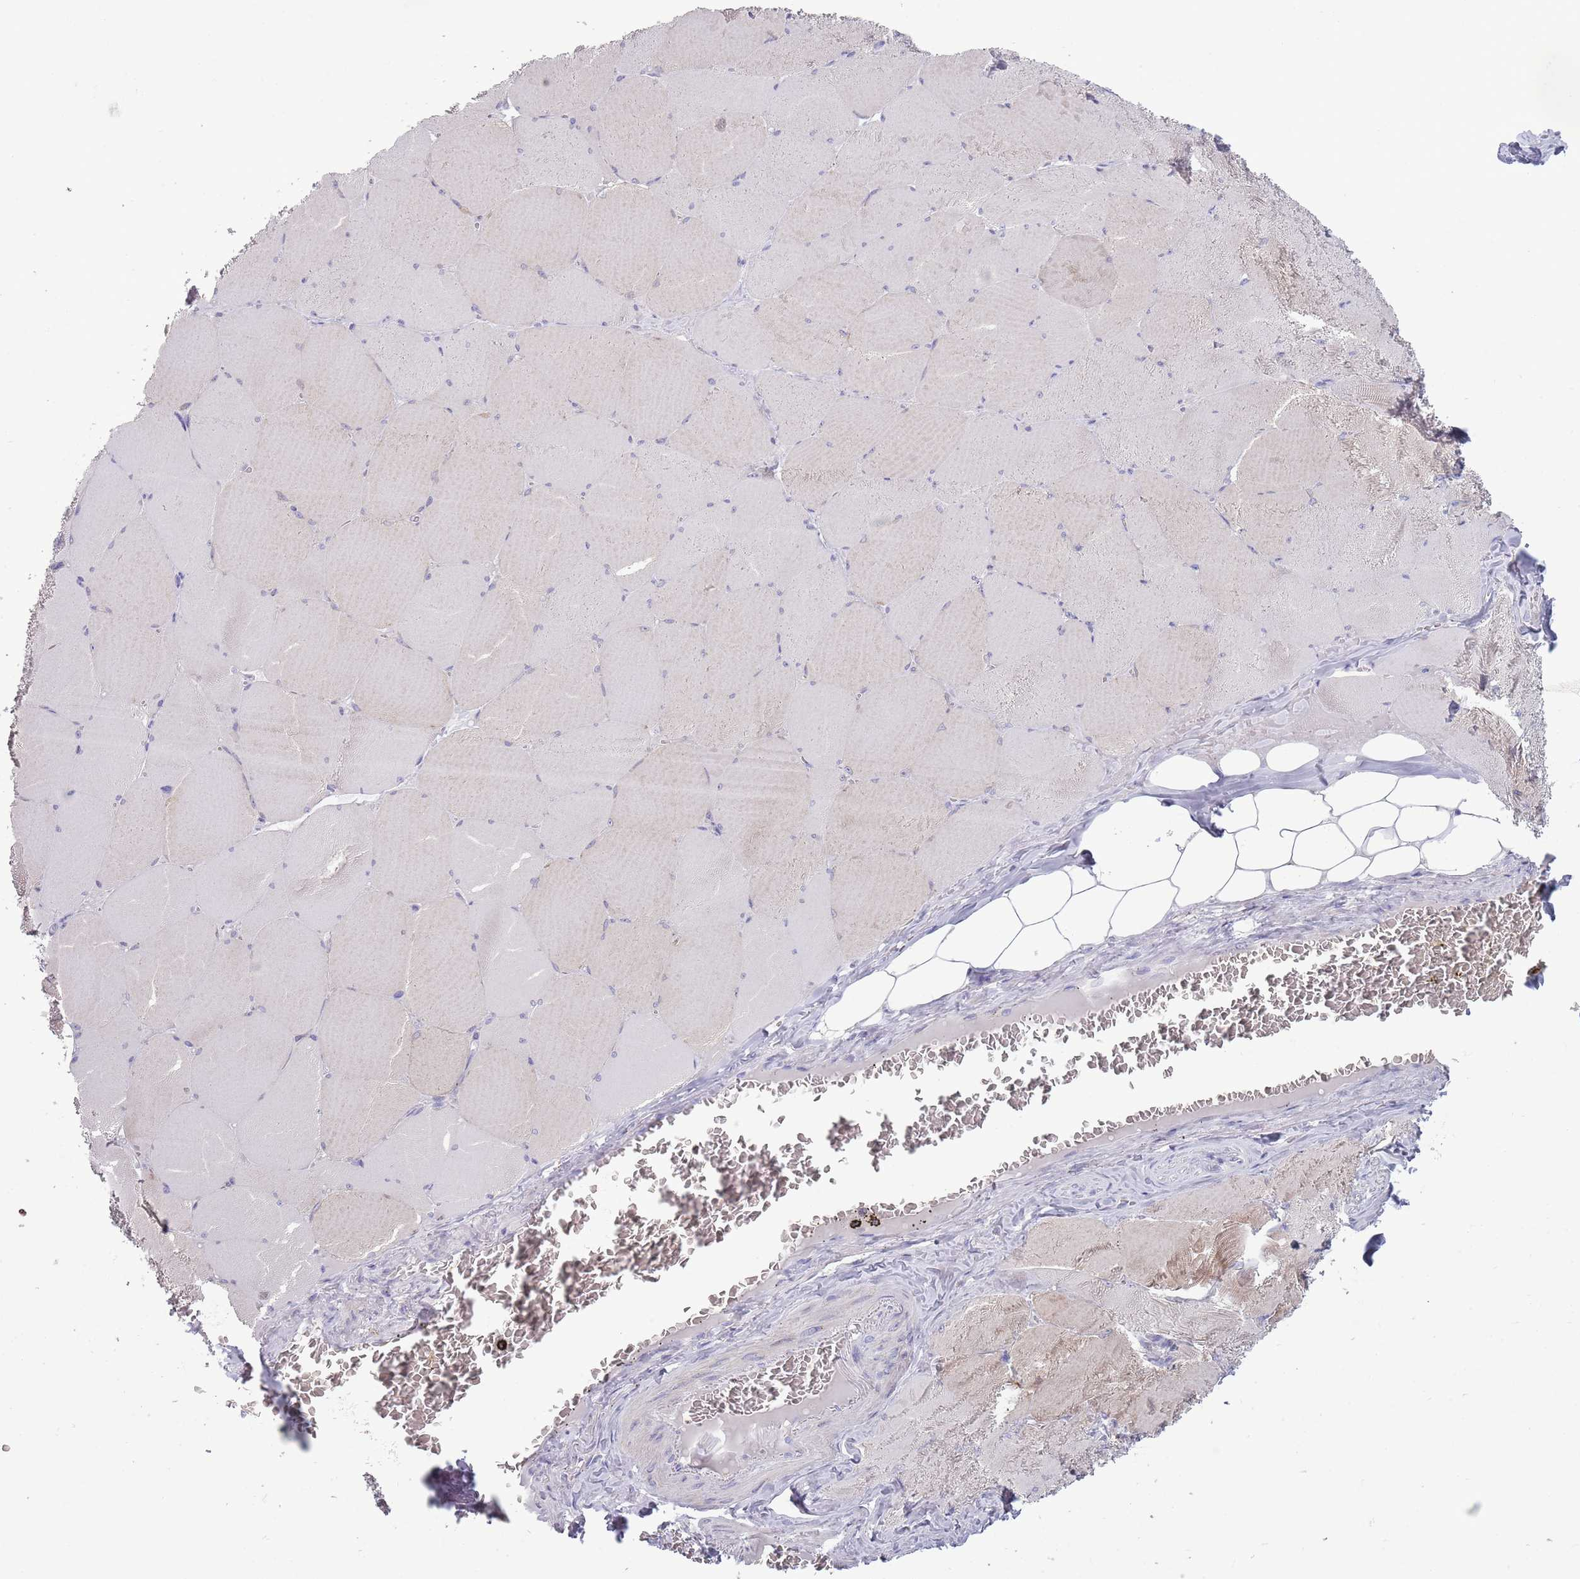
{"staining": {"intensity": "negative", "quantity": "none", "location": "none"}, "tissue": "skeletal muscle", "cell_type": "Myocytes", "image_type": "normal", "snomed": [{"axis": "morphology", "description": "Normal tissue, NOS"}, {"axis": "topography", "description": "Skeletal muscle"}, {"axis": "topography", "description": "Head-Neck"}], "caption": "An IHC histopathology image of normal skeletal muscle is shown. There is no staining in myocytes of skeletal muscle.", "gene": "LTB", "patient": {"sex": "male", "age": 66}}